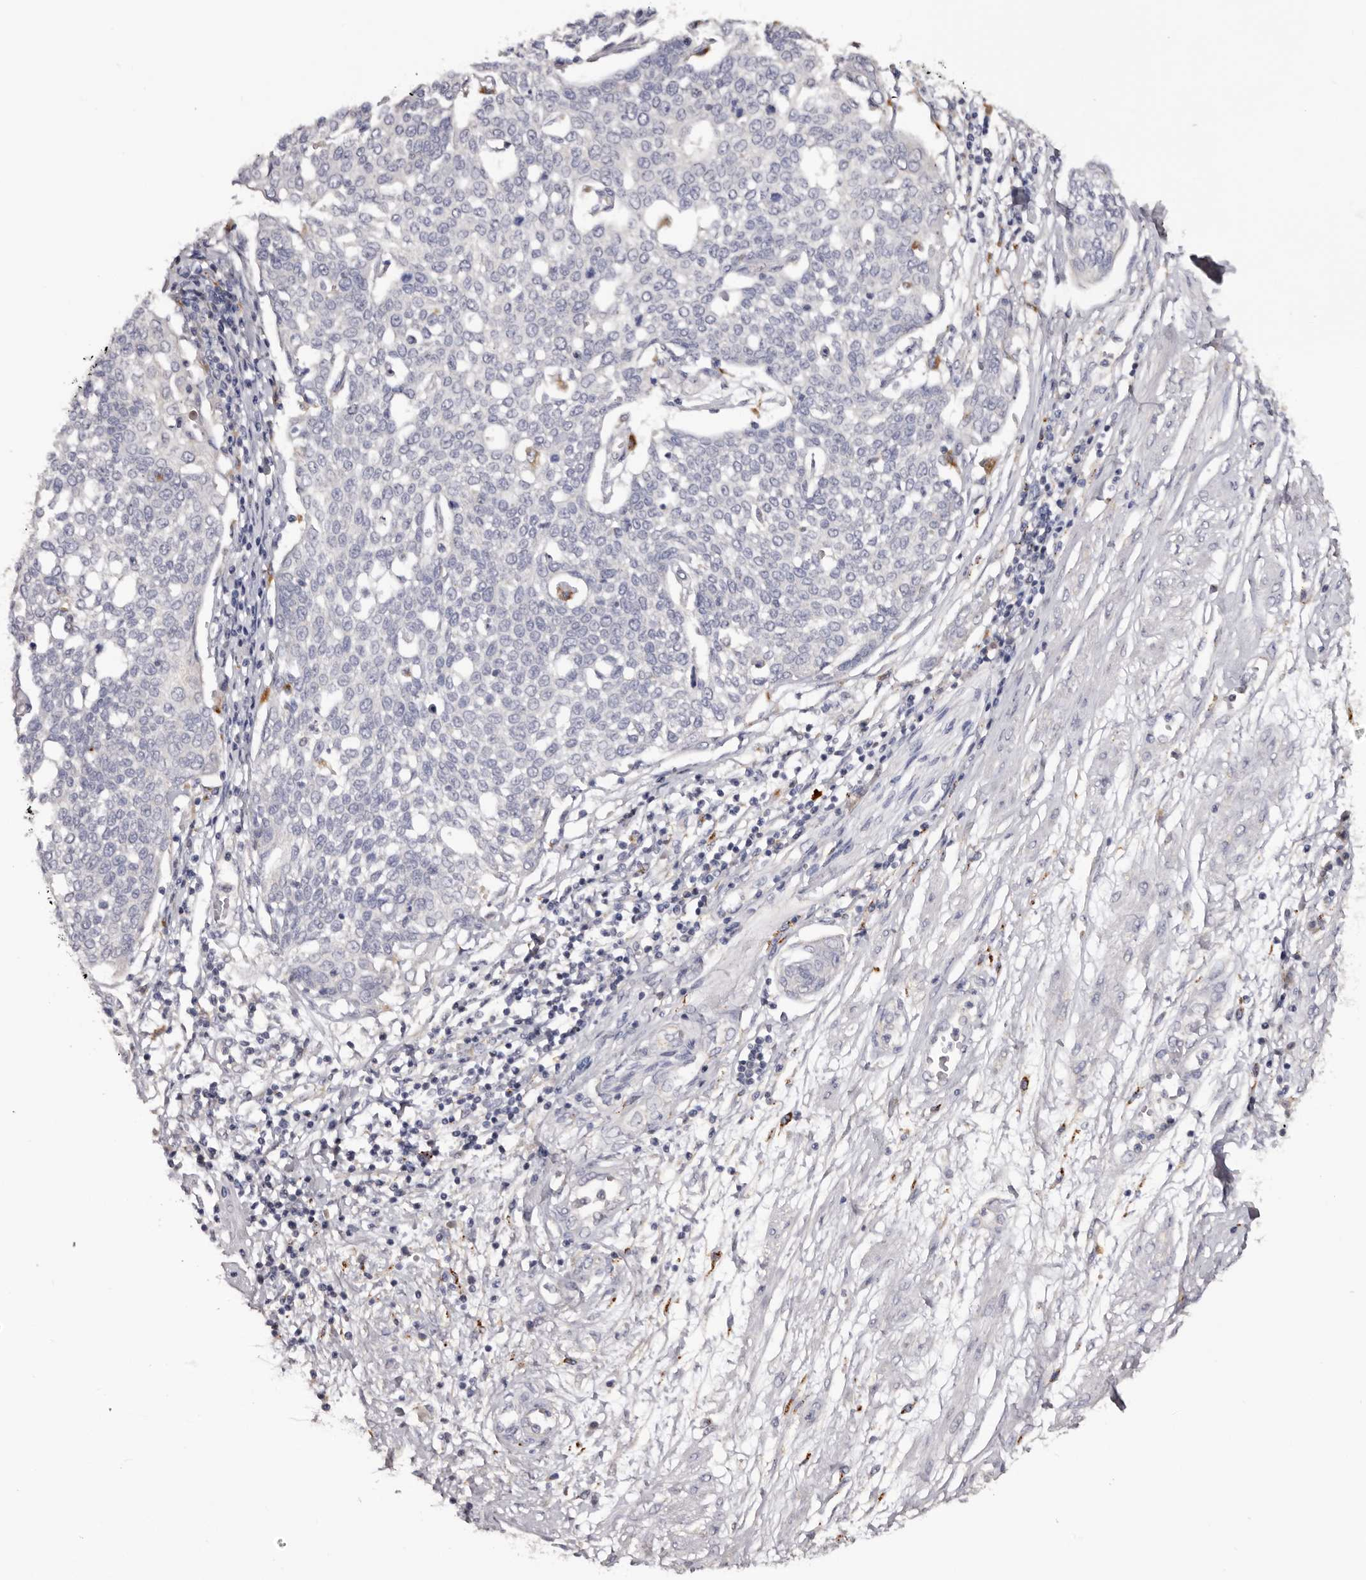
{"staining": {"intensity": "negative", "quantity": "none", "location": "none"}, "tissue": "cervical cancer", "cell_type": "Tumor cells", "image_type": "cancer", "snomed": [{"axis": "morphology", "description": "Squamous cell carcinoma, NOS"}, {"axis": "topography", "description": "Cervix"}], "caption": "Immunohistochemistry image of human cervical squamous cell carcinoma stained for a protein (brown), which reveals no staining in tumor cells.", "gene": "DAP", "patient": {"sex": "female", "age": 34}}